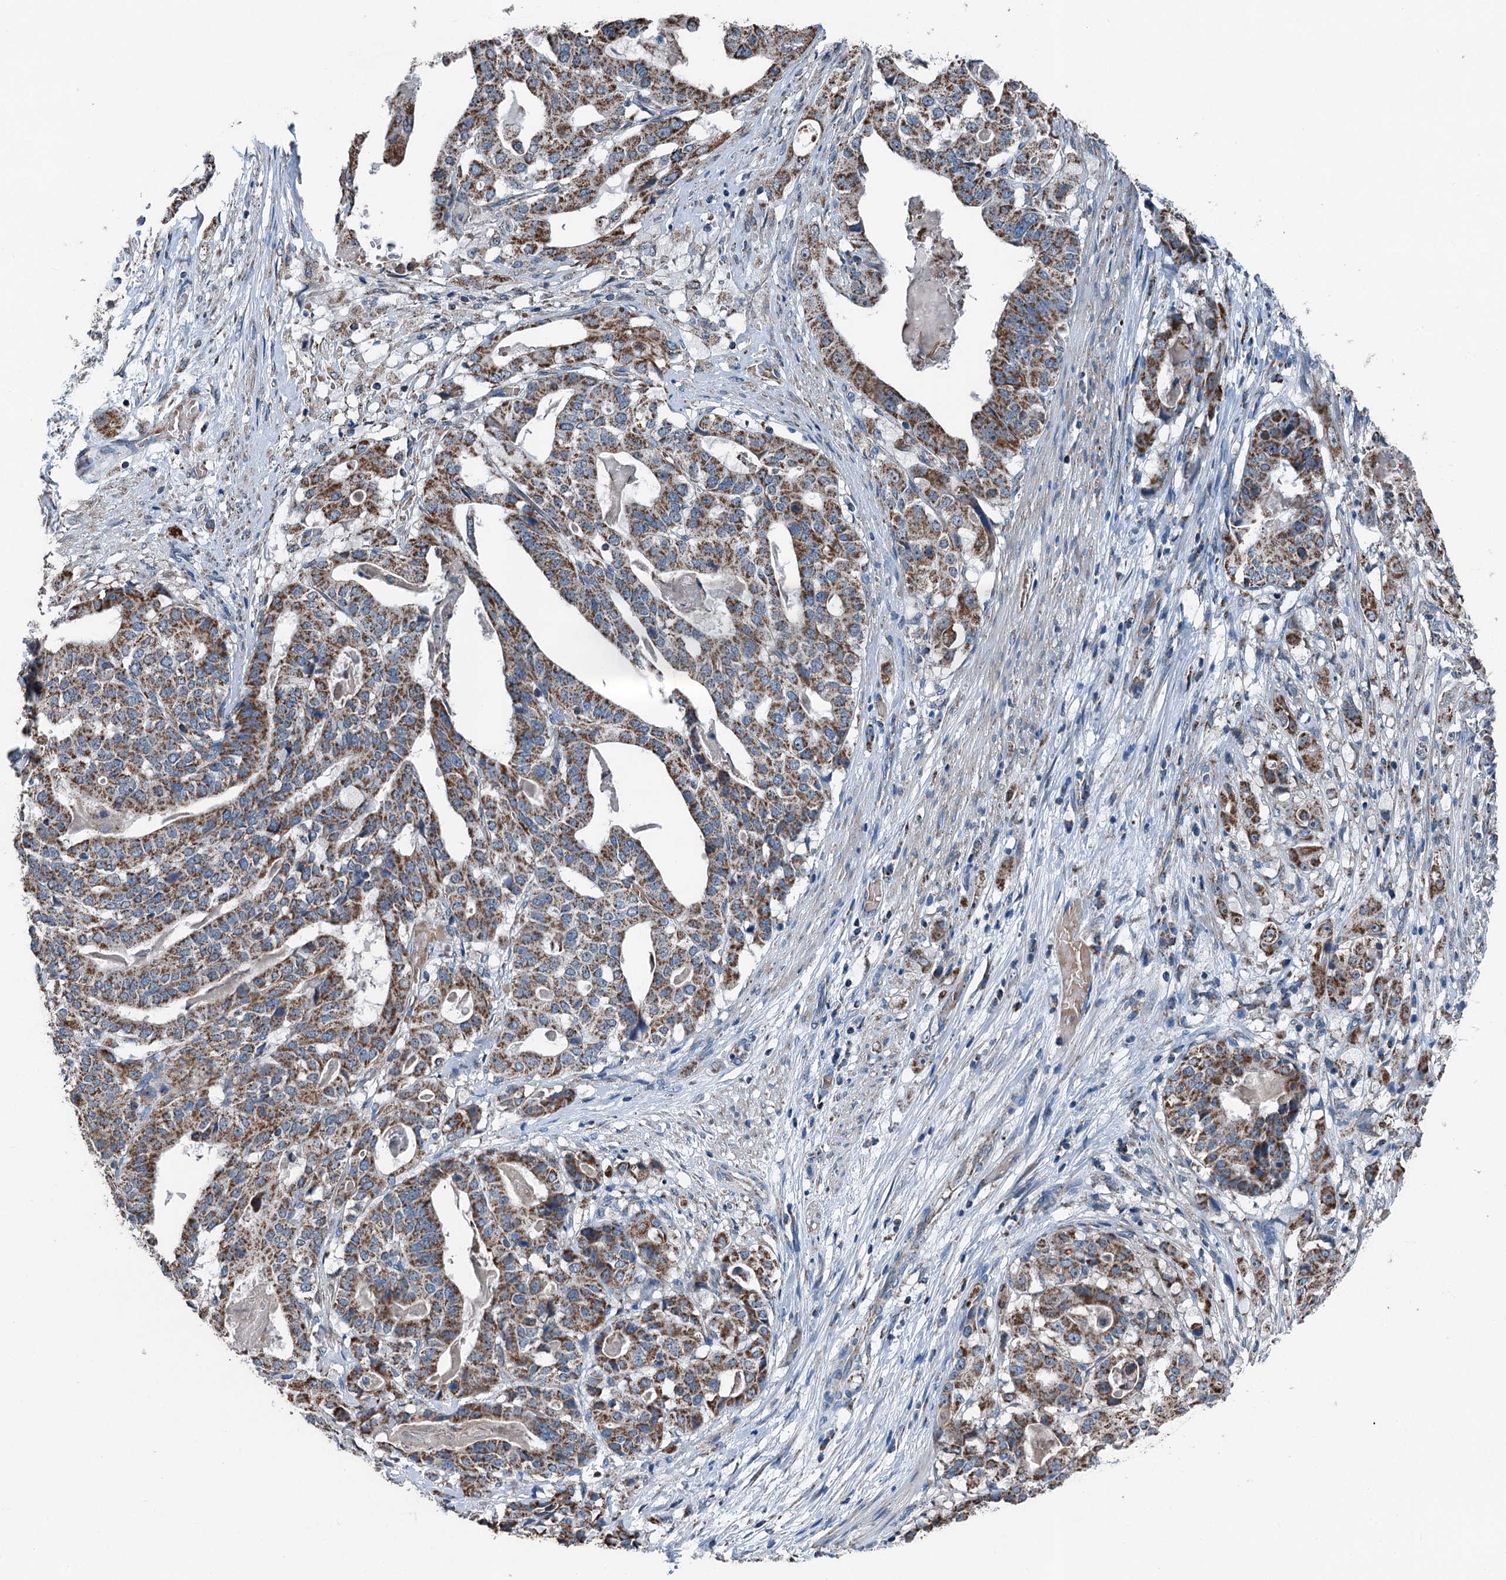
{"staining": {"intensity": "strong", "quantity": ">75%", "location": "cytoplasmic/membranous"}, "tissue": "stomach cancer", "cell_type": "Tumor cells", "image_type": "cancer", "snomed": [{"axis": "morphology", "description": "Adenocarcinoma, NOS"}, {"axis": "topography", "description": "Stomach"}], "caption": "Immunohistochemistry (DAB) staining of stomach cancer (adenocarcinoma) demonstrates strong cytoplasmic/membranous protein positivity in approximately >75% of tumor cells. (Stains: DAB in brown, nuclei in blue, Microscopy: brightfield microscopy at high magnification).", "gene": "TRPT1", "patient": {"sex": "male", "age": 48}}